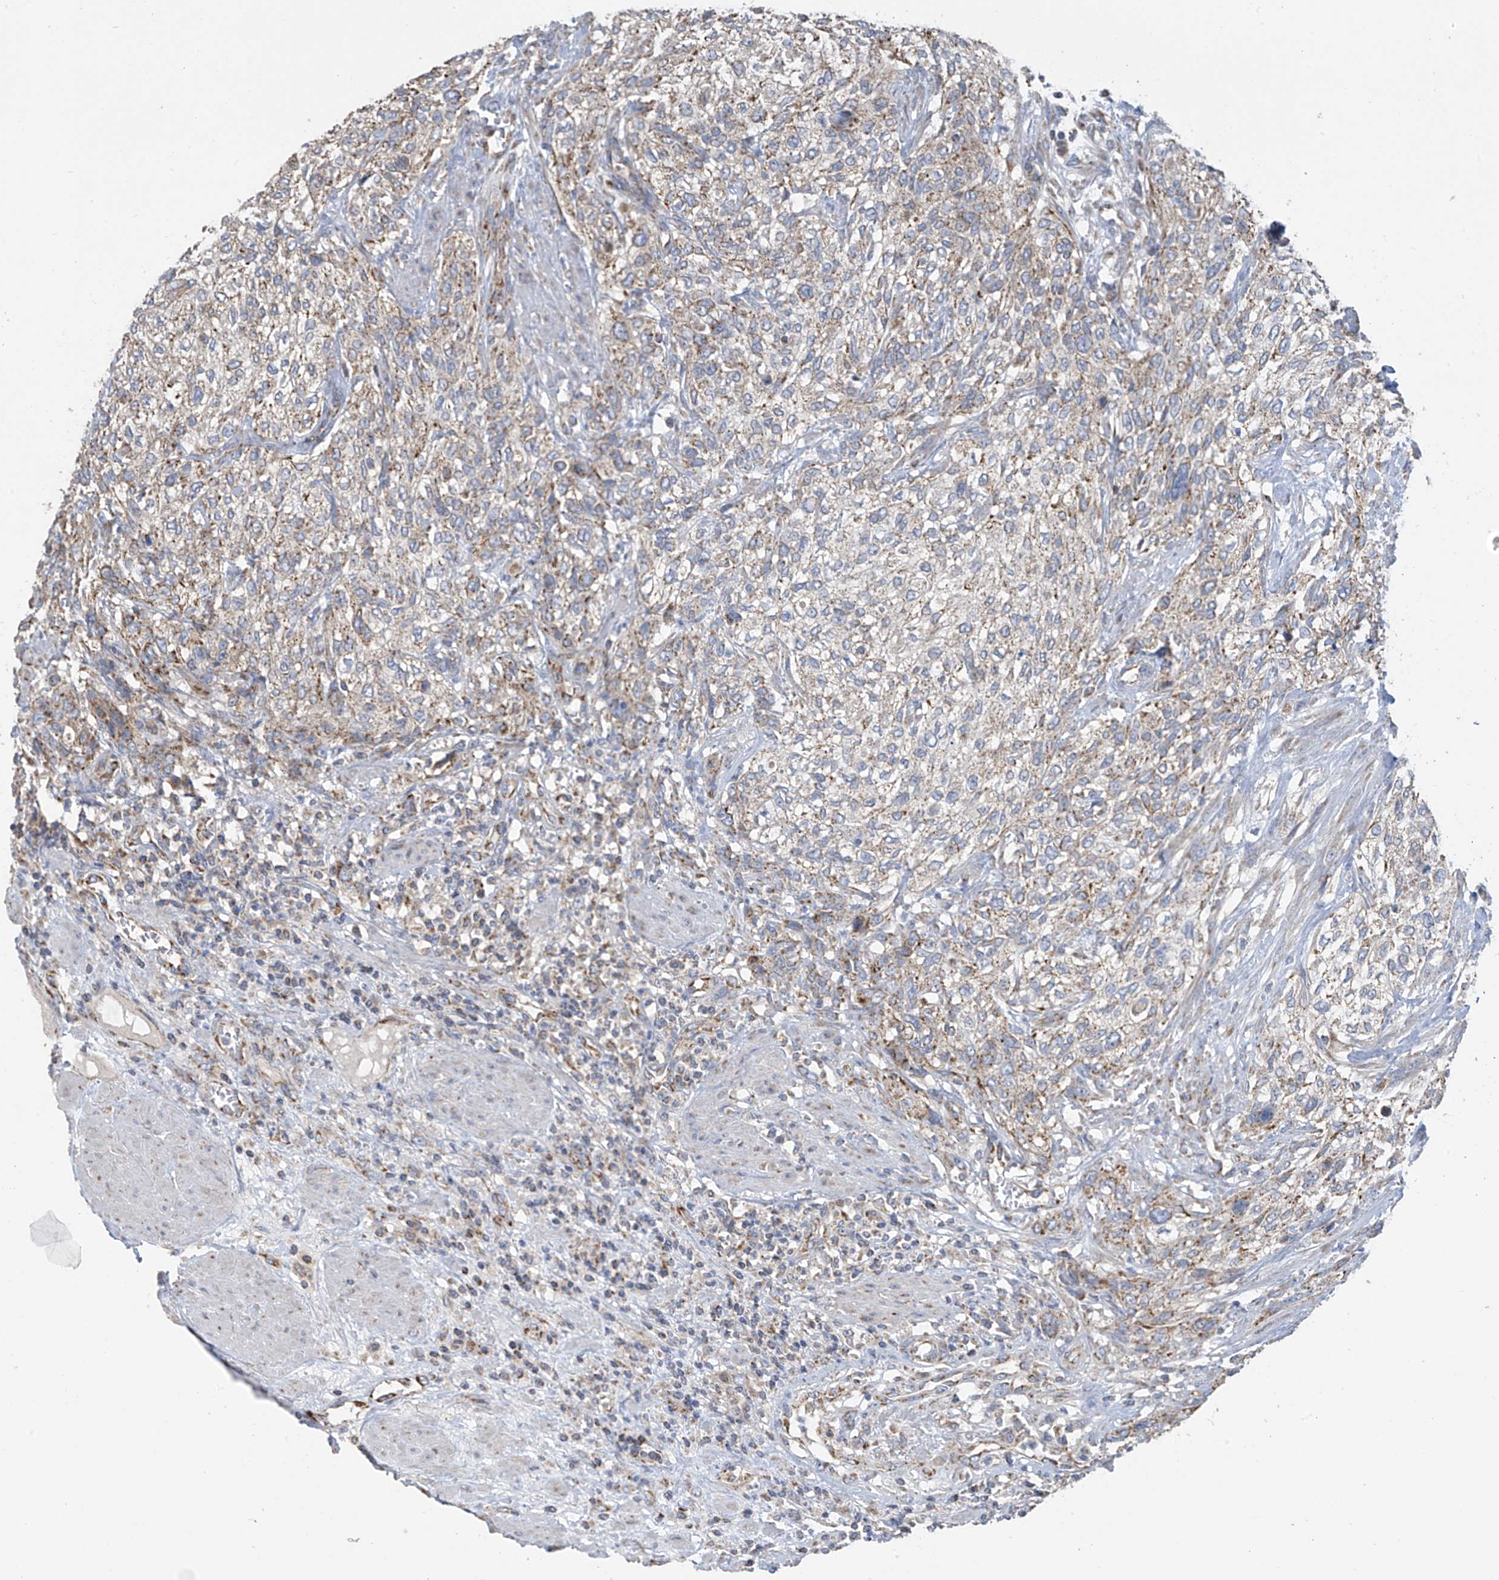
{"staining": {"intensity": "weak", "quantity": ">75%", "location": "cytoplasmic/membranous"}, "tissue": "urothelial cancer", "cell_type": "Tumor cells", "image_type": "cancer", "snomed": [{"axis": "morphology", "description": "Urothelial carcinoma, High grade"}, {"axis": "topography", "description": "Urinary bladder"}], "caption": "The image shows immunohistochemical staining of urothelial cancer. There is weak cytoplasmic/membranous positivity is appreciated in about >75% of tumor cells.", "gene": "PNPT1", "patient": {"sex": "male", "age": 35}}